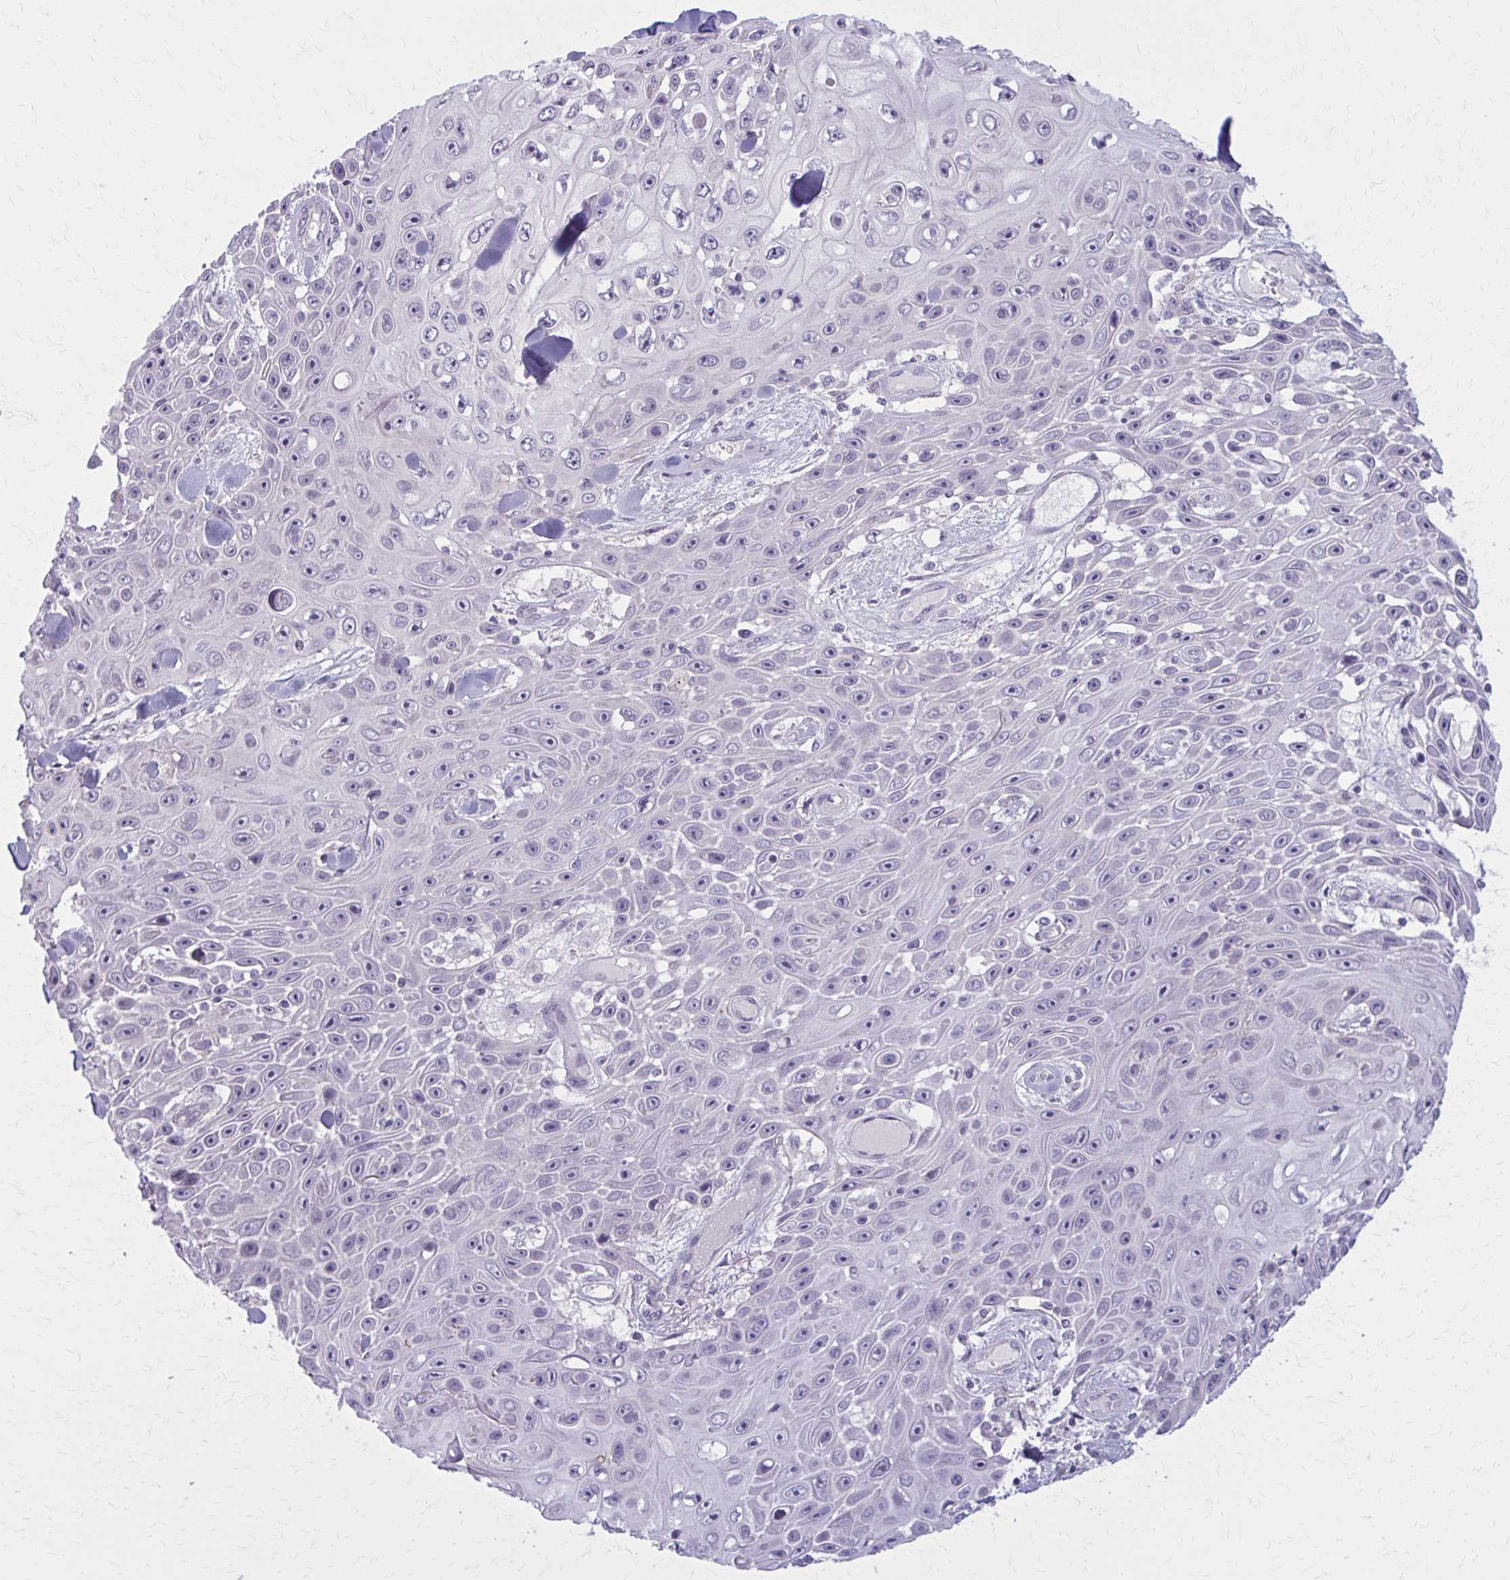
{"staining": {"intensity": "negative", "quantity": "none", "location": "none"}, "tissue": "skin cancer", "cell_type": "Tumor cells", "image_type": "cancer", "snomed": [{"axis": "morphology", "description": "Squamous cell carcinoma, NOS"}, {"axis": "topography", "description": "Skin"}], "caption": "A histopathology image of human skin squamous cell carcinoma is negative for staining in tumor cells.", "gene": "NUMBL", "patient": {"sex": "male", "age": 82}}